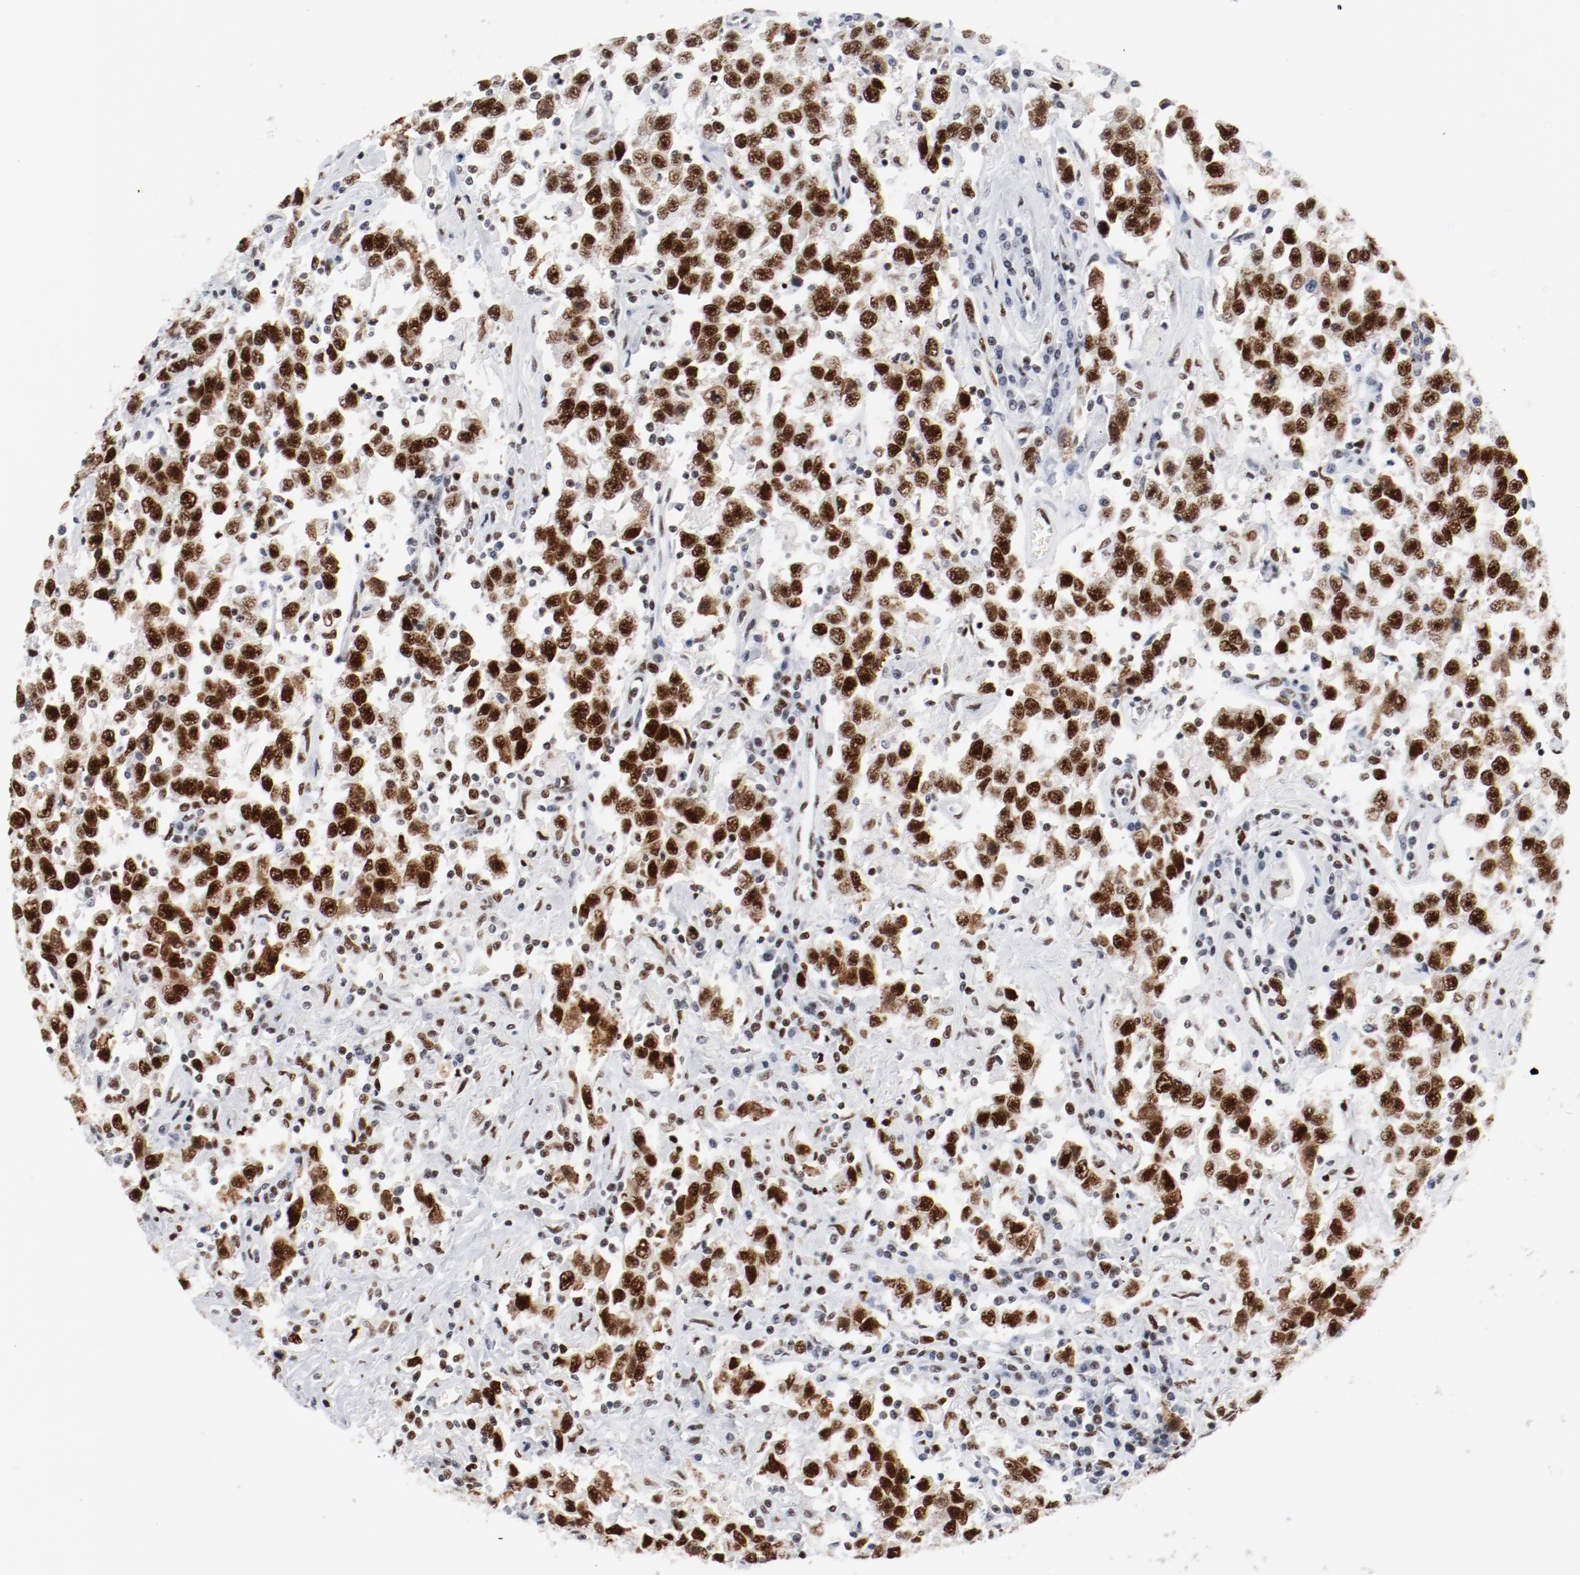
{"staining": {"intensity": "strong", "quantity": ">75%", "location": "cytoplasmic/membranous,nuclear"}, "tissue": "testis cancer", "cell_type": "Tumor cells", "image_type": "cancer", "snomed": [{"axis": "morphology", "description": "Seminoma, NOS"}, {"axis": "topography", "description": "Testis"}], "caption": "Immunohistochemistry staining of testis seminoma, which shows high levels of strong cytoplasmic/membranous and nuclear positivity in about >75% of tumor cells indicating strong cytoplasmic/membranous and nuclear protein staining. The staining was performed using DAB (3,3'-diaminobenzidine) (brown) for protein detection and nuclei were counterstained in hematoxylin (blue).", "gene": "POLD1", "patient": {"sex": "male", "age": 41}}